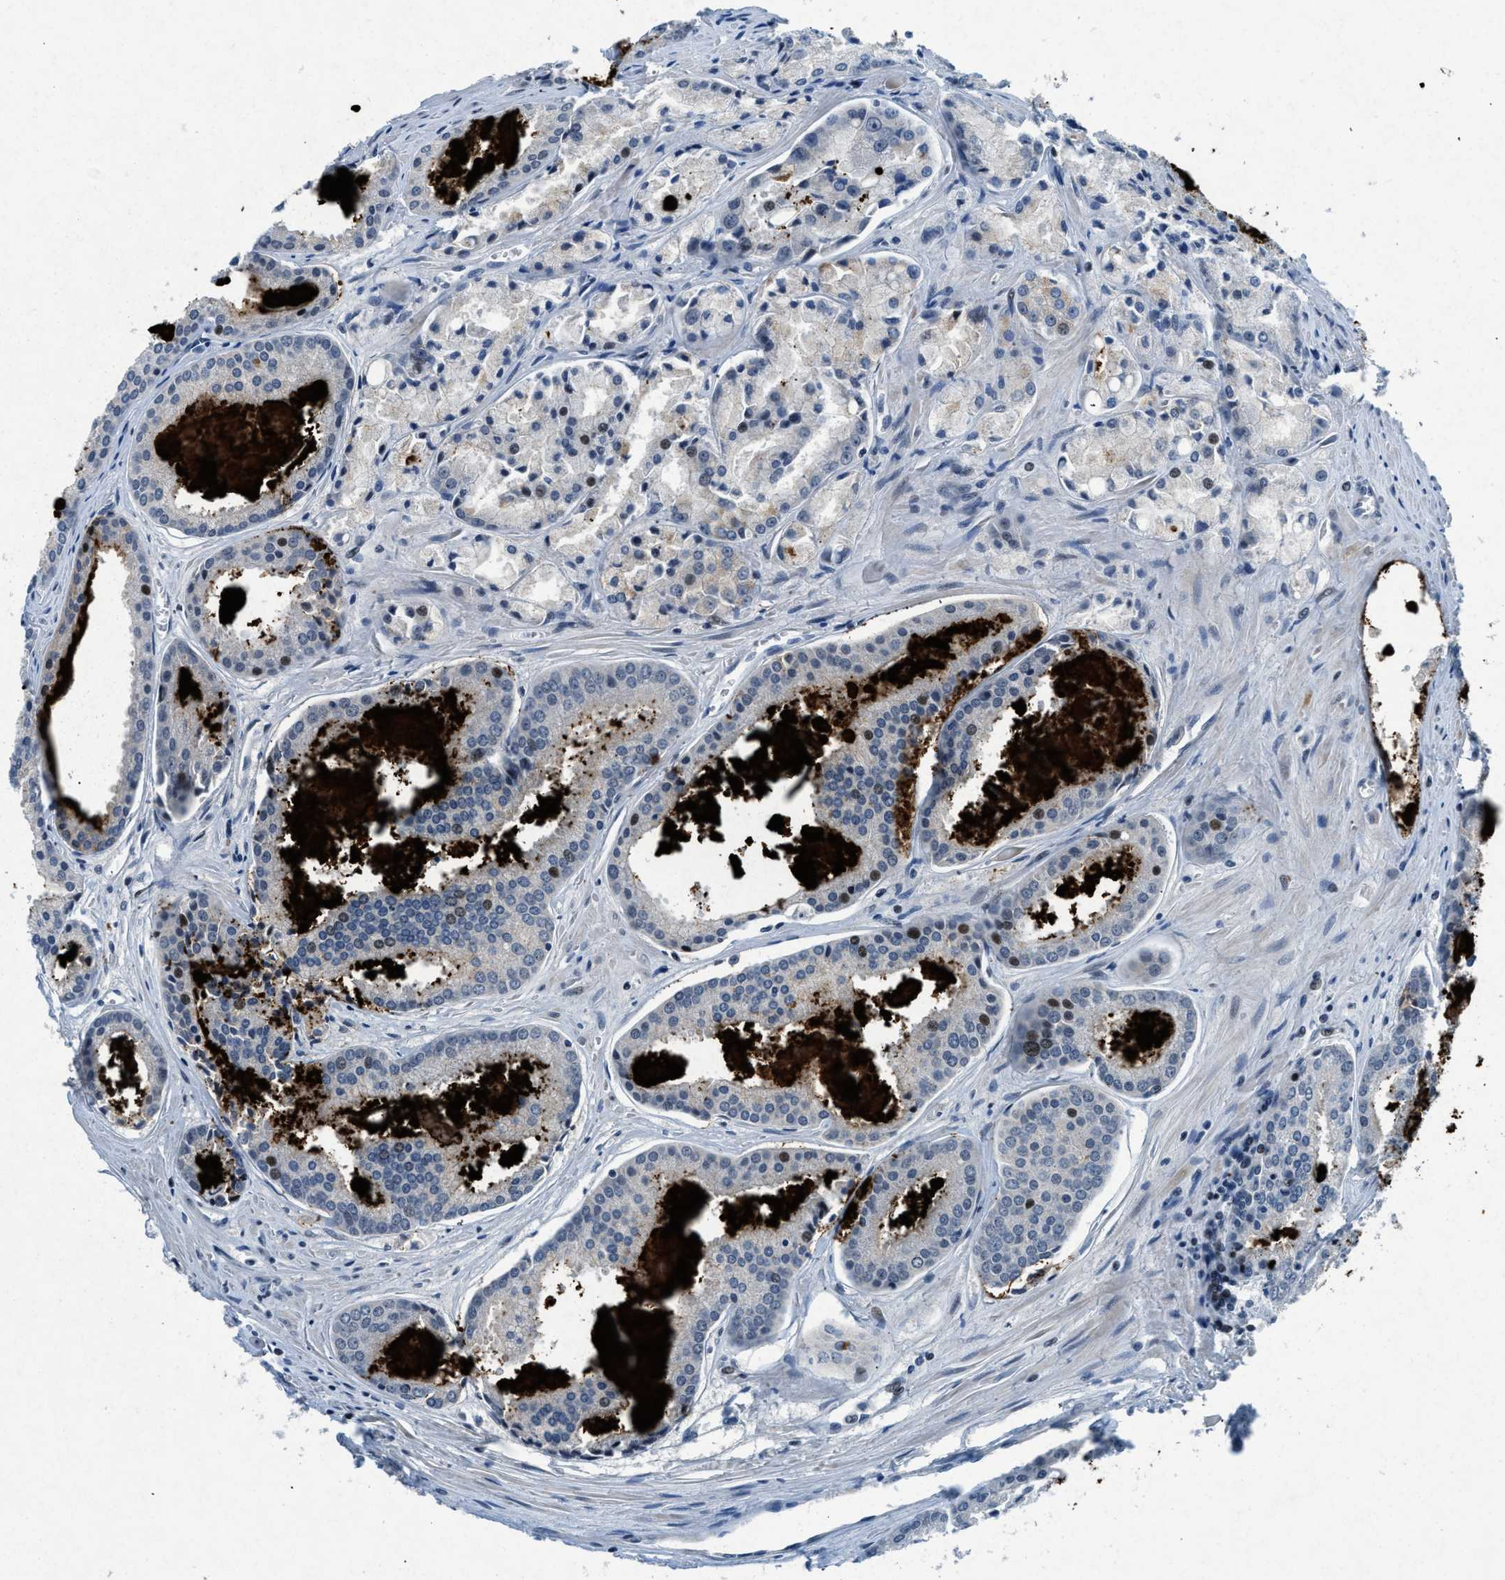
{"staining": {"intensity": "weak", "quantity": "25%-75%", "location": "cytoplasmic/membranous"}, "tissue": "prostate cancer", "cell_type": "Tumor cells", "image_type": "cancer", "snomed": [{"axis": "morphology", "description": "Adenocarcinoma, Low grade"}, {"axis": "topography", "description": "Prostate"}], "caption": "A micrograph of prostate cancer (adenocarcinoma (low-grade)) stained for a protein reveals weak cytoplasmic/membranous brown staining in tumor cells.", "gene": "PHLDA1", "patient": {"sex": "male", "age": 64}}